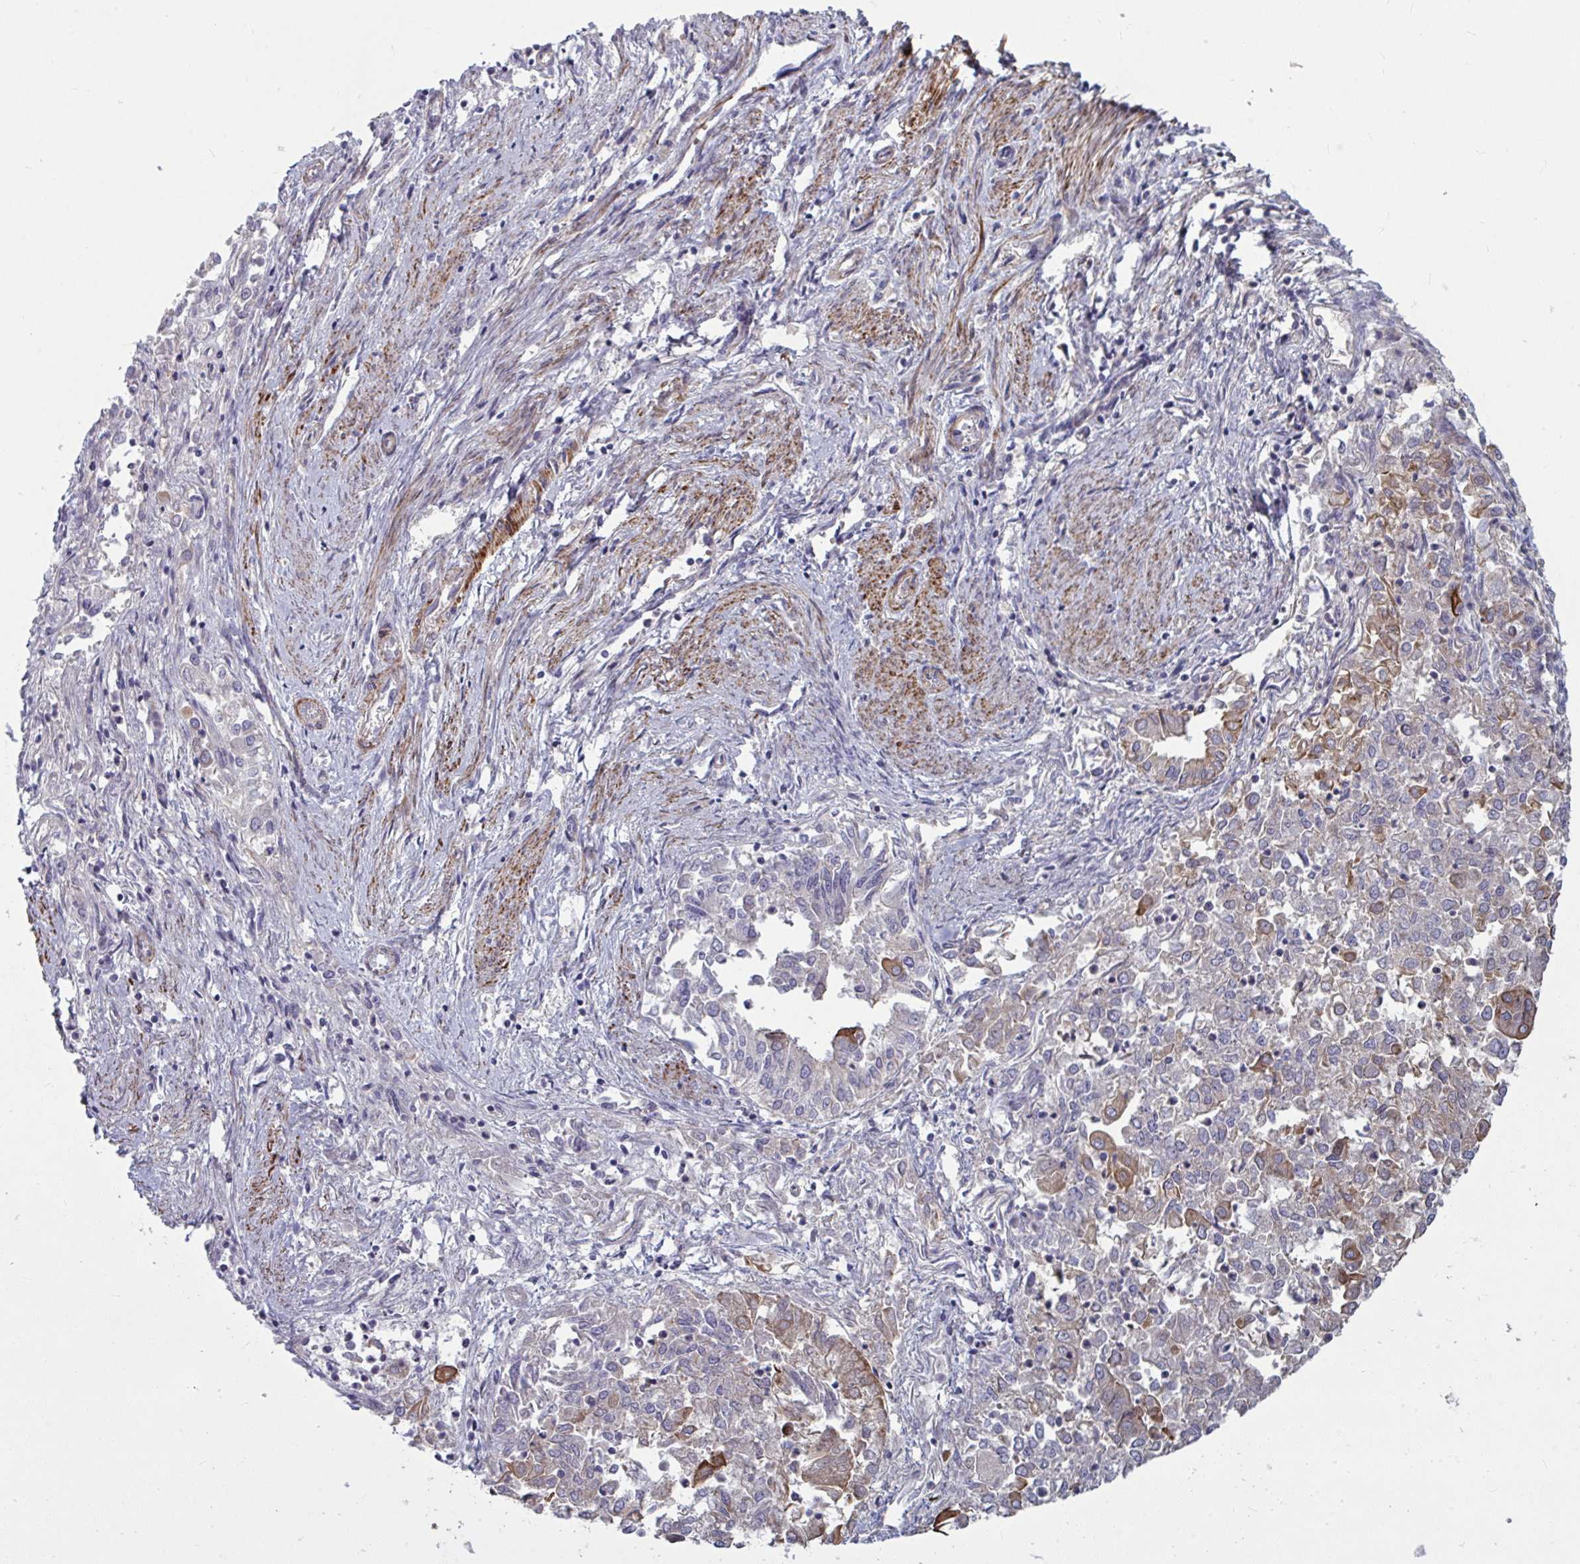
{"staining": {"intensity": "moderate", "quantity": "<25%", "location": "cytoplasmic/membranous"}, "tissue": "endometrial cancer", "cell_type": "Tumor cells", "image_type": "cancer", "snomed": [{"axis": "morphology", "description": "Adenocarcinoma, NOS"}, {"axis": "topography", "description": "Endometrium"}], "caption": "Protein expression analysis of endometrial cancer (adenocarcinoma) displays moderate cytoplasmic/membranous positivity in approximately <25% of tumor cells. (brown staining indicates protein expression, while blue staining denotes nuclei).", "gene": "TANK", "patient": {"sex": "female", "age": 57}}